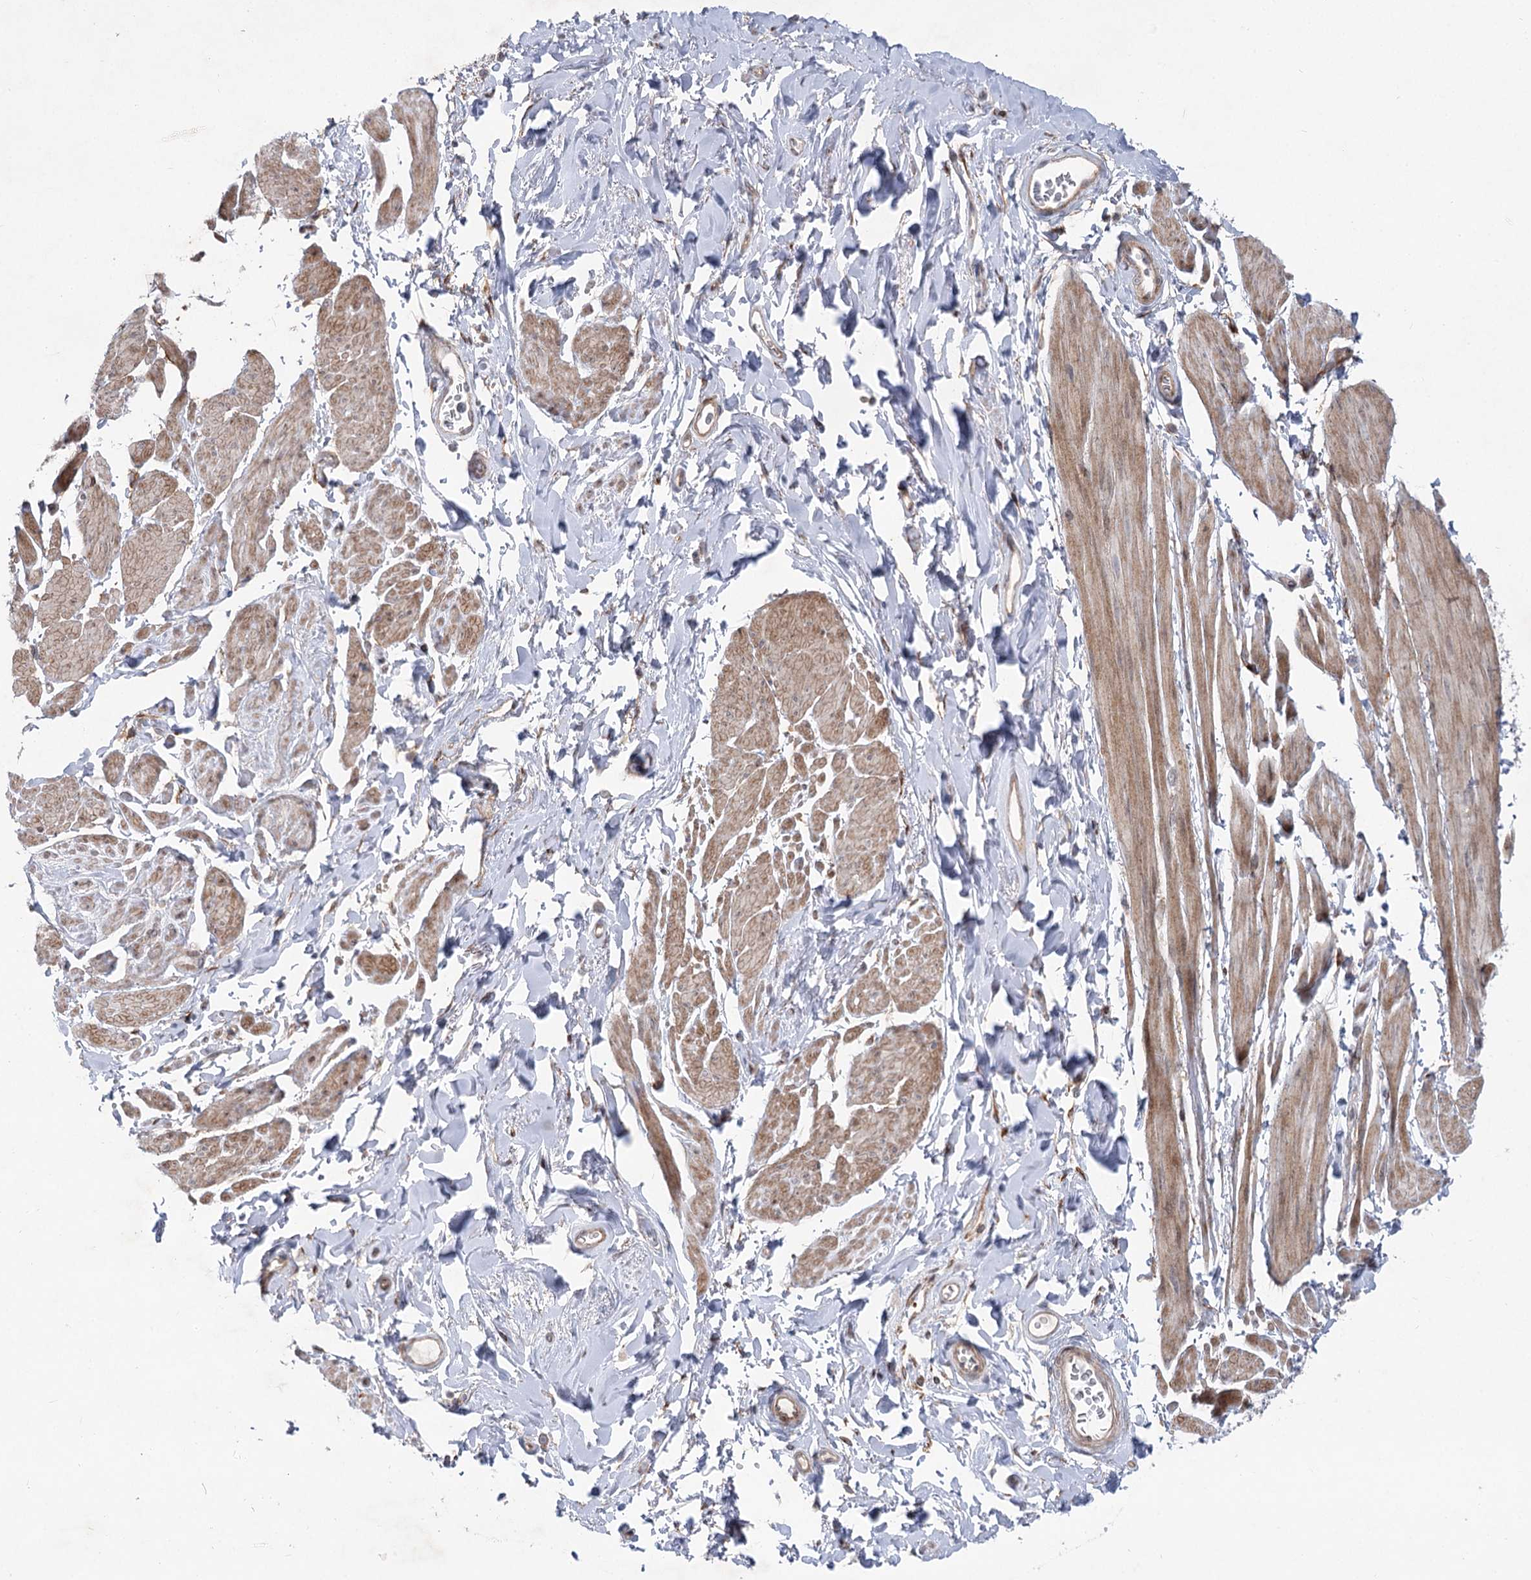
{"staining": {"intensity": "moderate", "quantity": "25%-75%", "location": "cytoplasmic/membranous"}, "tissue": "smooth muscle", "cell_type": "Smooth muscle cells", "image_type": "normal", "snomed": [{"axis": "morphology", "description": "Normal tissue, NOS"}, {"axis": "topography", "description": "Smooth muscle"}, {"axis": "topography", "description": "Peripheral nerve tissue"}], "caption": "DAB immunohistochemical staining of normal smooth muscle displays moderate cytoplasmic/membranous protein positivity in about 25%-75% of smooth muscle cells. (Stains: DAB (3,3'-diaminobenzidine) in brown, nuclei in blue, Microscopy: brightfield microscopy at high magnification).", "gene": "SH3BP5L", "patient": {"sex": "male", "age": 69}}